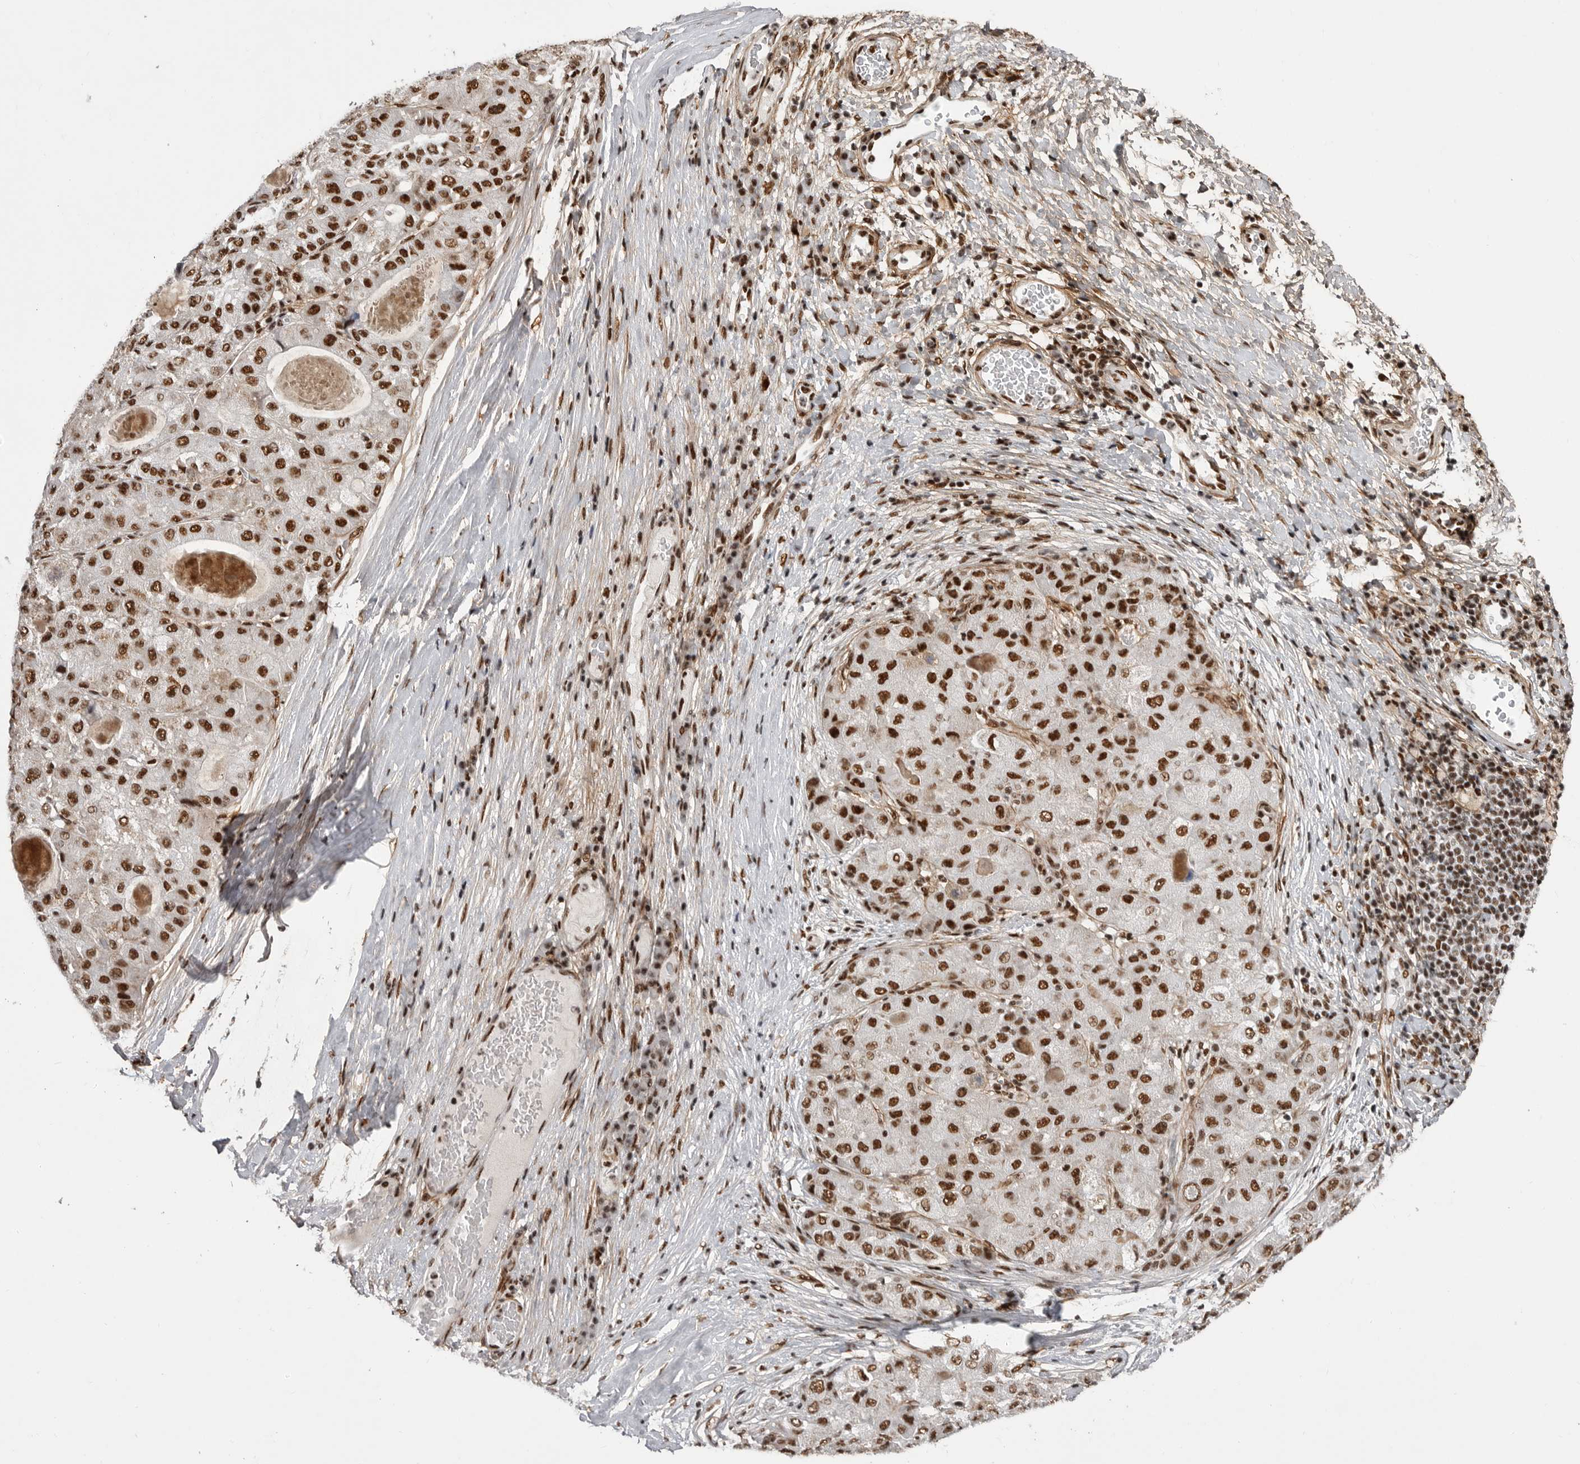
{"staining": {"intensity": "strong", "quantity": ">75%", "location": "nuclear"}, "tissue": "liver cancer", "cell_type": "Tumor cells", "image_type": "cancer", "snomed": [{"axis": "morphology", "description": "Carcinoma, Hepatocellular, NOS"}, {"axis": "topography", "description": "Liver"}], "caption": "This micrograph displays IHC staining of human liver cancer, with high strong nuclear positivity in approximately >75% of tumor cells.", "gene": "PPP1R8", "patient": {"sex": "male", "age": 80}}